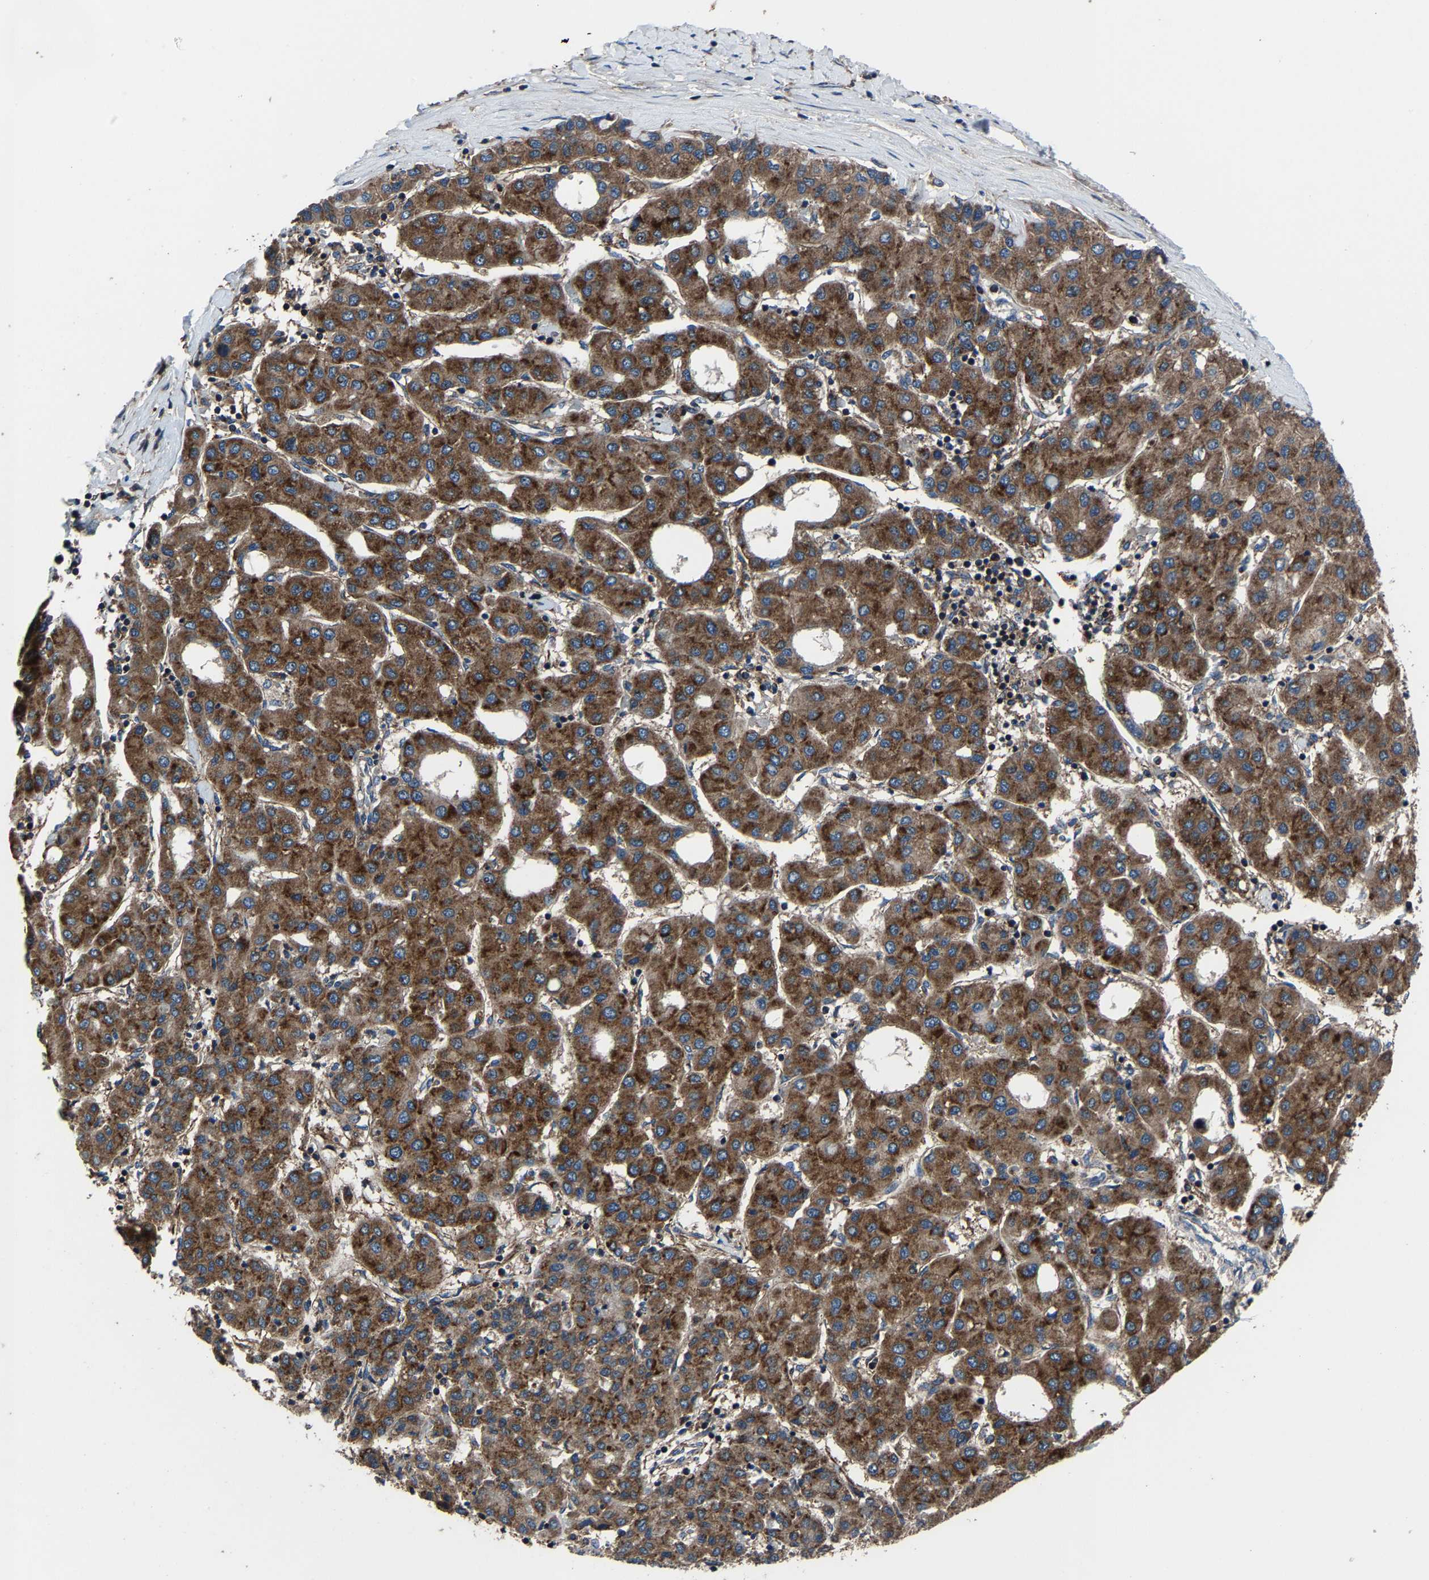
{"staining": {"intensity": "strong", "quantity": ">75%", "location": "cytoplasmic/membranous"}, "tissue": "liver cancer", "cell_type": "Tumor cells", "image_type": "cancer", "snomed": [{"axis": "morphology", "description": "Carcinoma, Hepatocellular, NOS"}, {"axis": "topography", "description": "Liver"}], "caption": "Protein staining of liver cancer (hepatocellular carcinoma) tissue shows strong cytoplasmic/membranous positivity in approximately >75% of tumor cells. (DAB IHC with brightfield microscopy, high magnification).", "gene": "KIAA1958", "patient": {"sex": "male", "age": 65}}